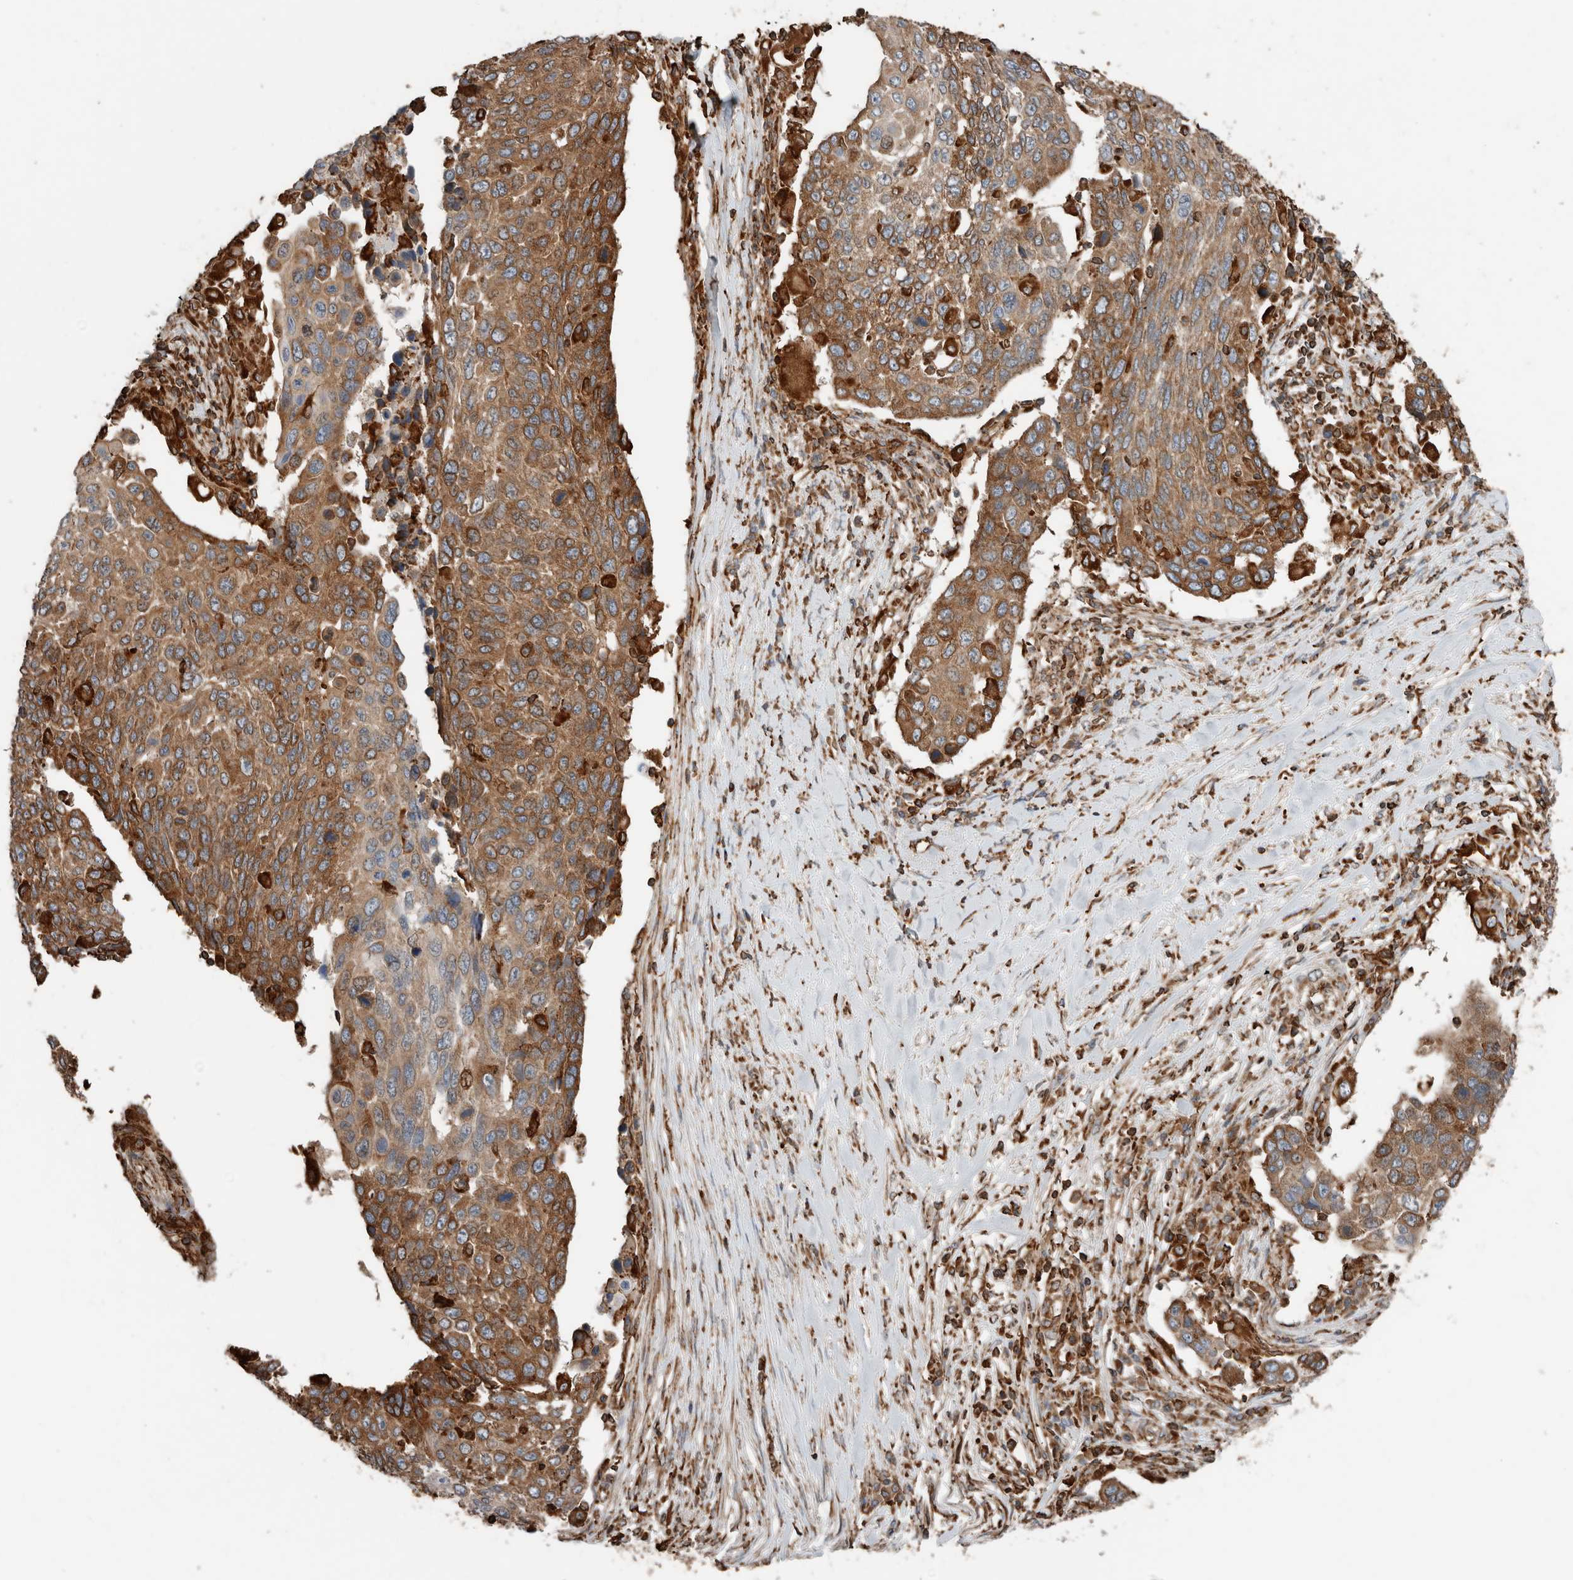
{"staining": {"intensity": "moderate", "quantity": ">75%", "location": "cytoplasmic/membranous"}, "tissue": "lung cancer", "cell_type": "Tumor cells", "image_type": "cancer", "snomed": [{"axis": "morphology", "description": "Squamous cell carcinoma, NOS"}, {"axis": "topography", "description": "Lung"}], "caption": "Immunohistochemical staining of human lung cancer (squamous cell carcinoma) displays medium levels of moderate cytoplasmic/membranous protein staining in about >75% of tumor cells.", "gene": "ERAP2", "patient": {"sex": "male", "age": 66}}